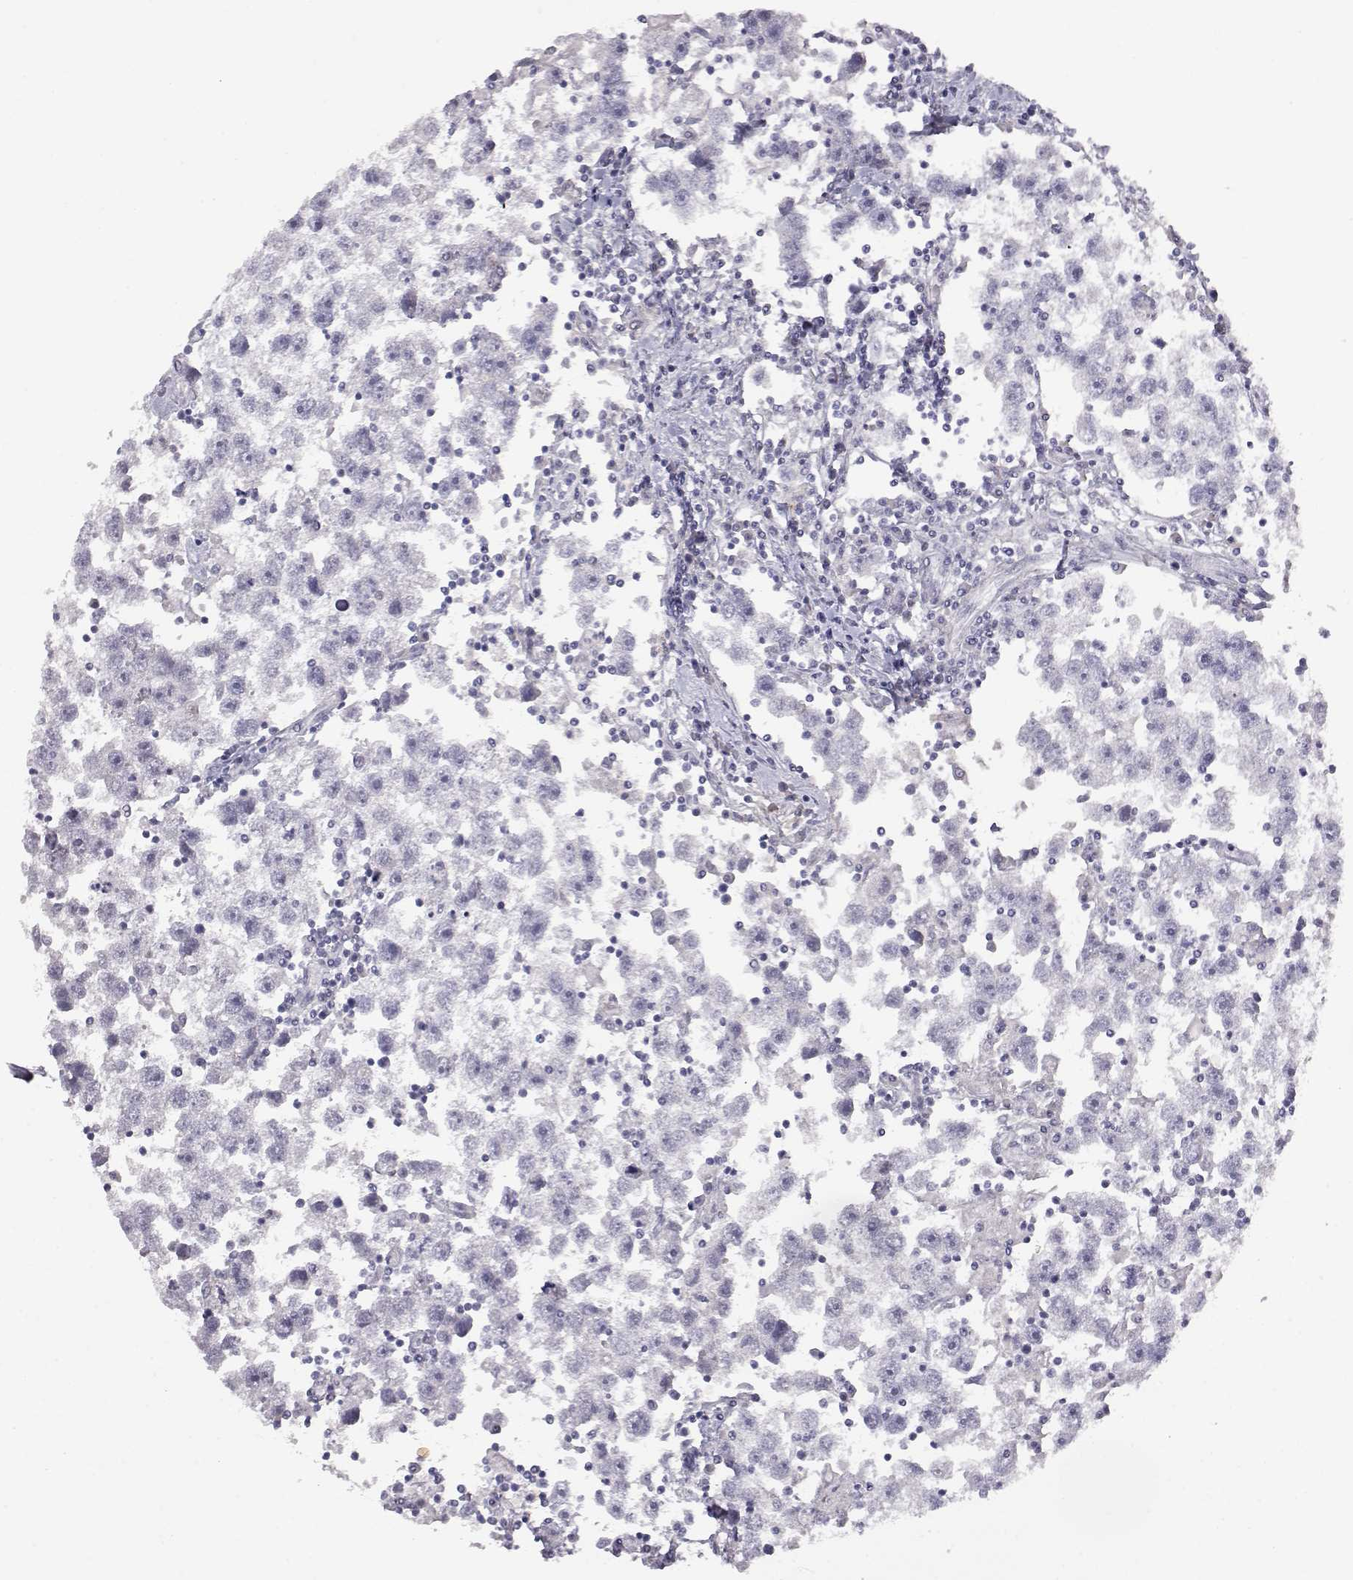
{"staining": {"intensity": "negative", "quantity": "none", "location": "none"}, "tissue": "testis cancer", "cell_type": "Tumor cells", "image_type": "cancer", "snomed": [{"axis": "morphology", "description": "Seminoma, NOS"}, {"axis": "topography", "description": "Testis"}], "caption": "Seminoma (testis) was stained to show a protein in brown. There is no significant expression in tumor cells. (DAB IHC with hematoxylin counter stain).", "gene": "AKR1B1", "patient": {"sex": "male", "age": 30}}